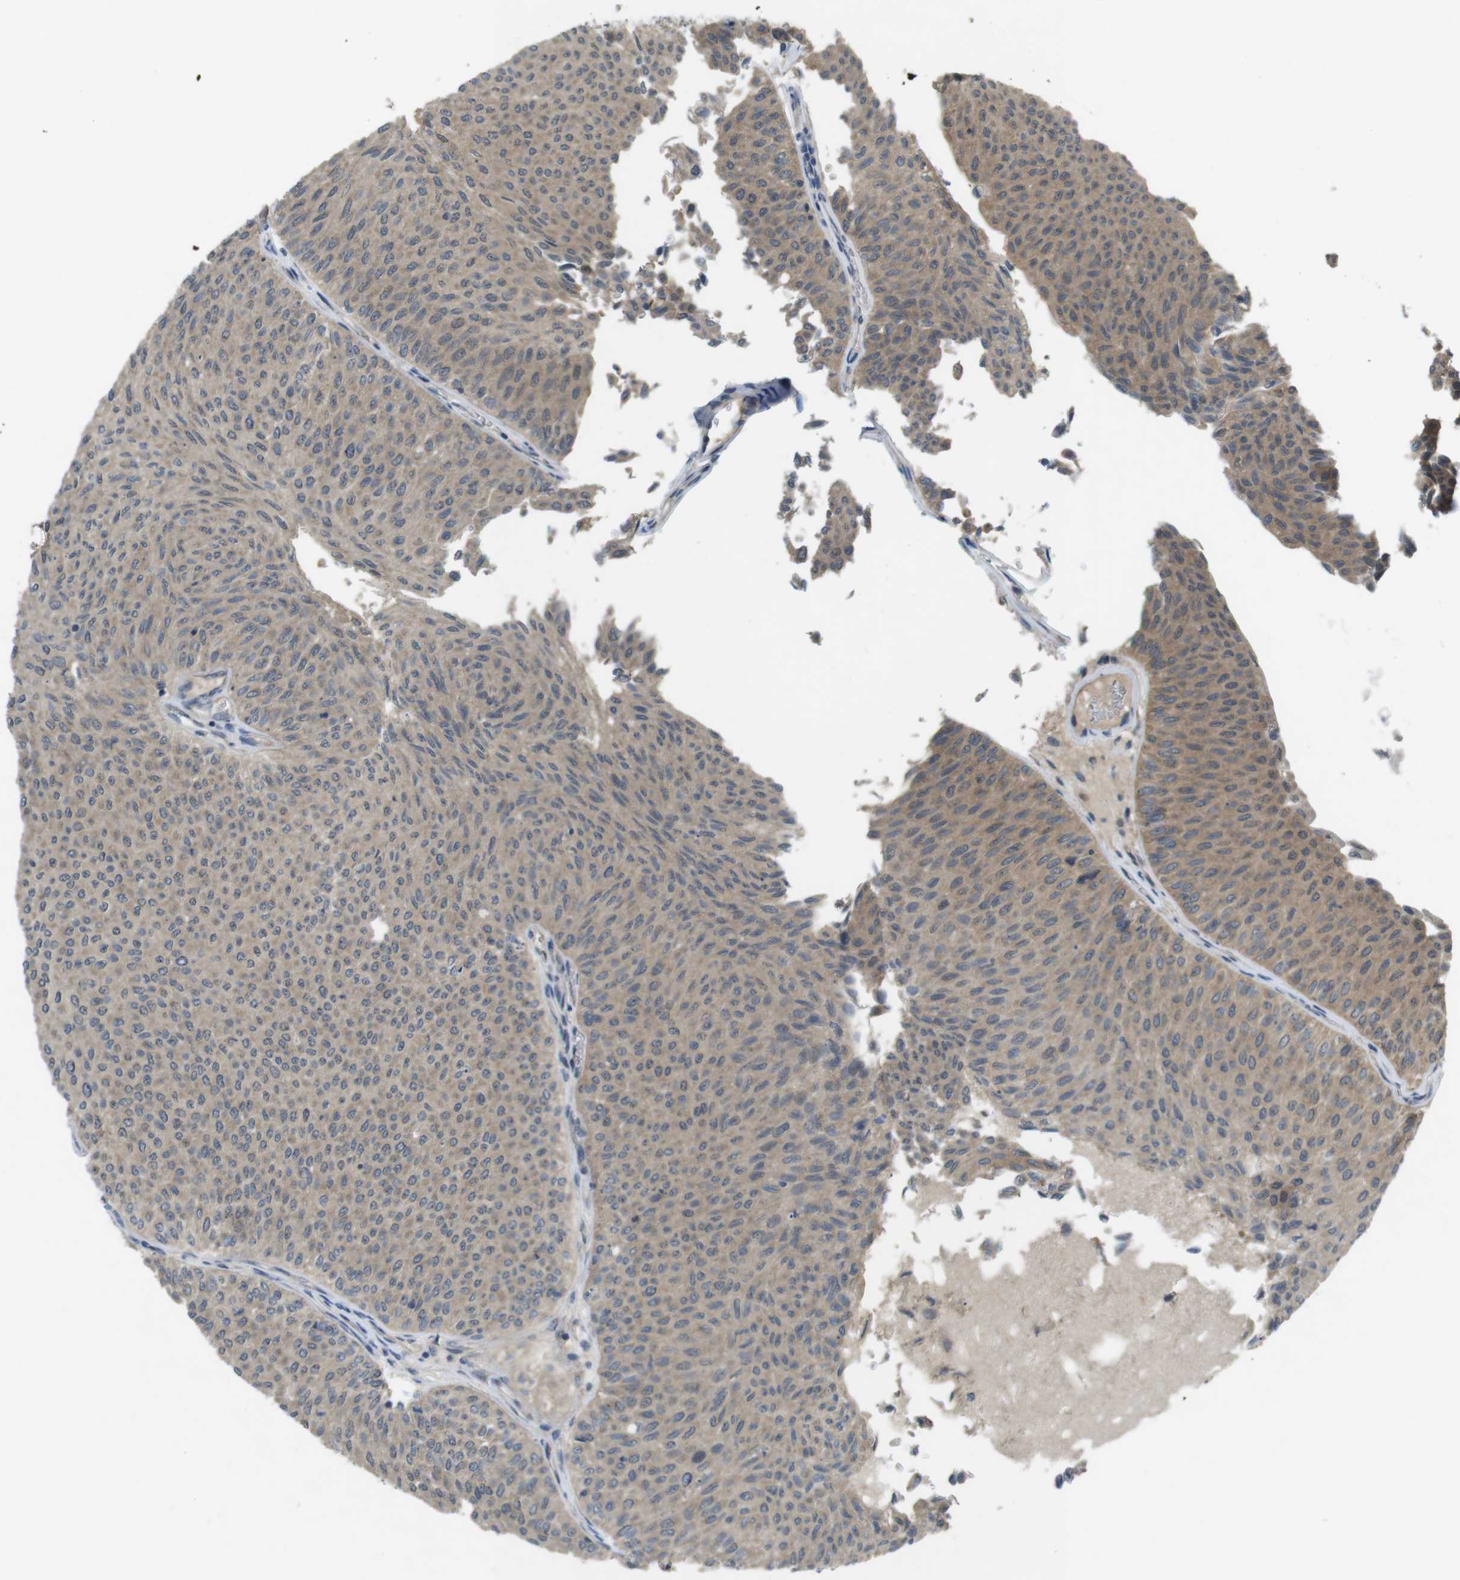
{"staining": {"intensity": "weak", "quantity": ">75%", "location": "cytoplasmic/membranous"}, "tissue": "urothelial cancer", "cell_type": "Tumor cells", "image_type": "cancer", "snomed": [{"axis": "morphology", "description": "Urothelial carcinoma, Low grade"}, {"axis": "topography", "description": "Urinary bladder"}], "caption": "Urothelial carcinoma (low-grade) tissue demonstrates weak cytoplasmic/membranous positivity in about >75% of tumor cells, visualized by immunohistochemistry.", "gene": "SUGT1", "patient": {"sex": "male", "age": 78}}